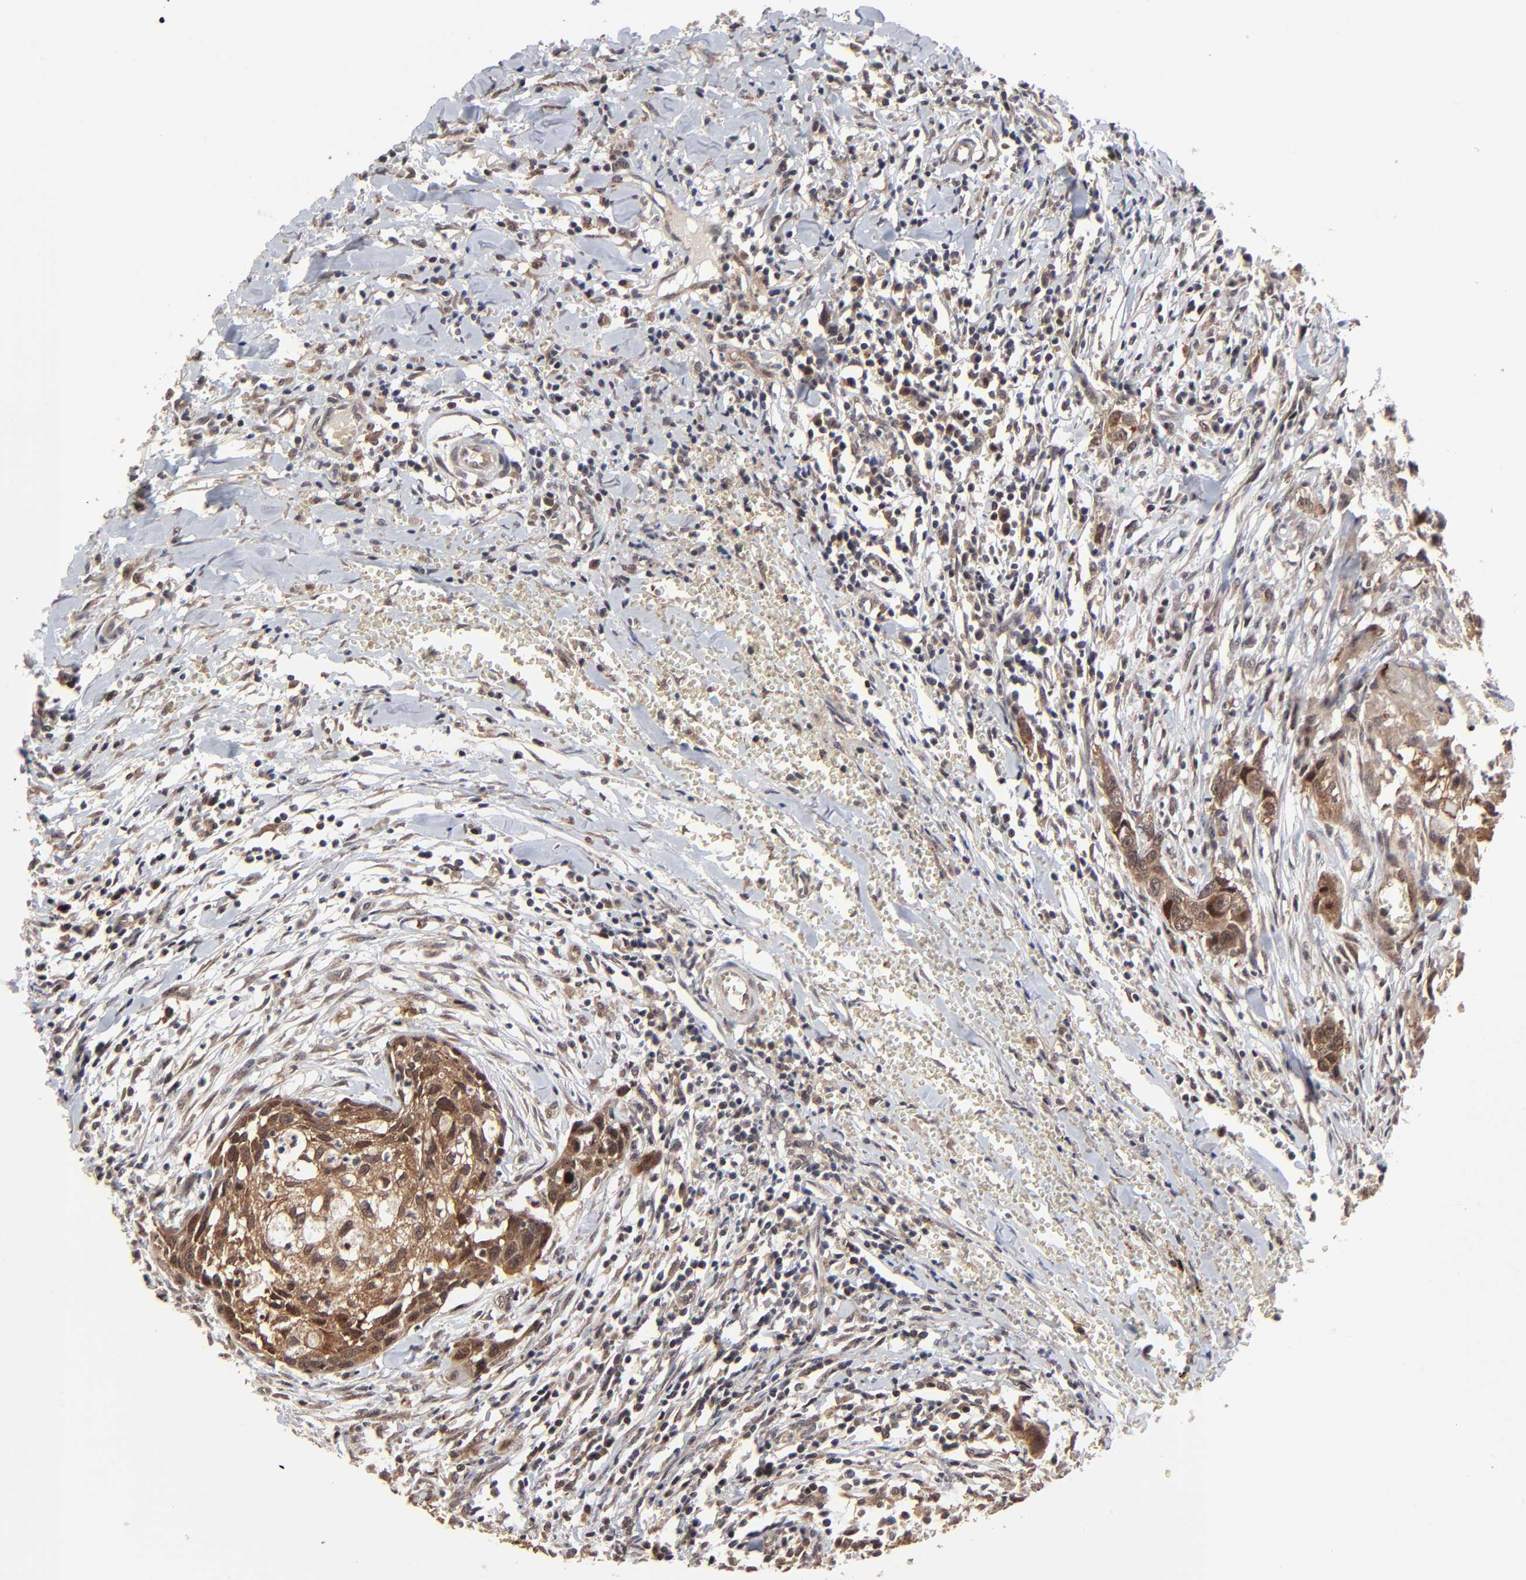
{"staining": {"intensity": "strong", "quantity": ">75%", "location": "cytoplasmic/membranous,nuclear"}, "tissue": "head and neck cancer", "cell_type": "Tumor cells", "image_type": "cancer", "snomed": [{"axis": "morphology", "description": "Squamous cell carcinoma, NOS"}, {"axis": "topography", "description": "Head-Neck"}], "caption": "Squamous cell carcinoma (head and neck) stained for a protein exhibits strong cytoplasmic/membranous and nuclear positivity in tumor cells. (IHC, brightfield microscopy, high magnification).", "gene": "FRMD8", "patient": {"sex": "male", "age": 64}}